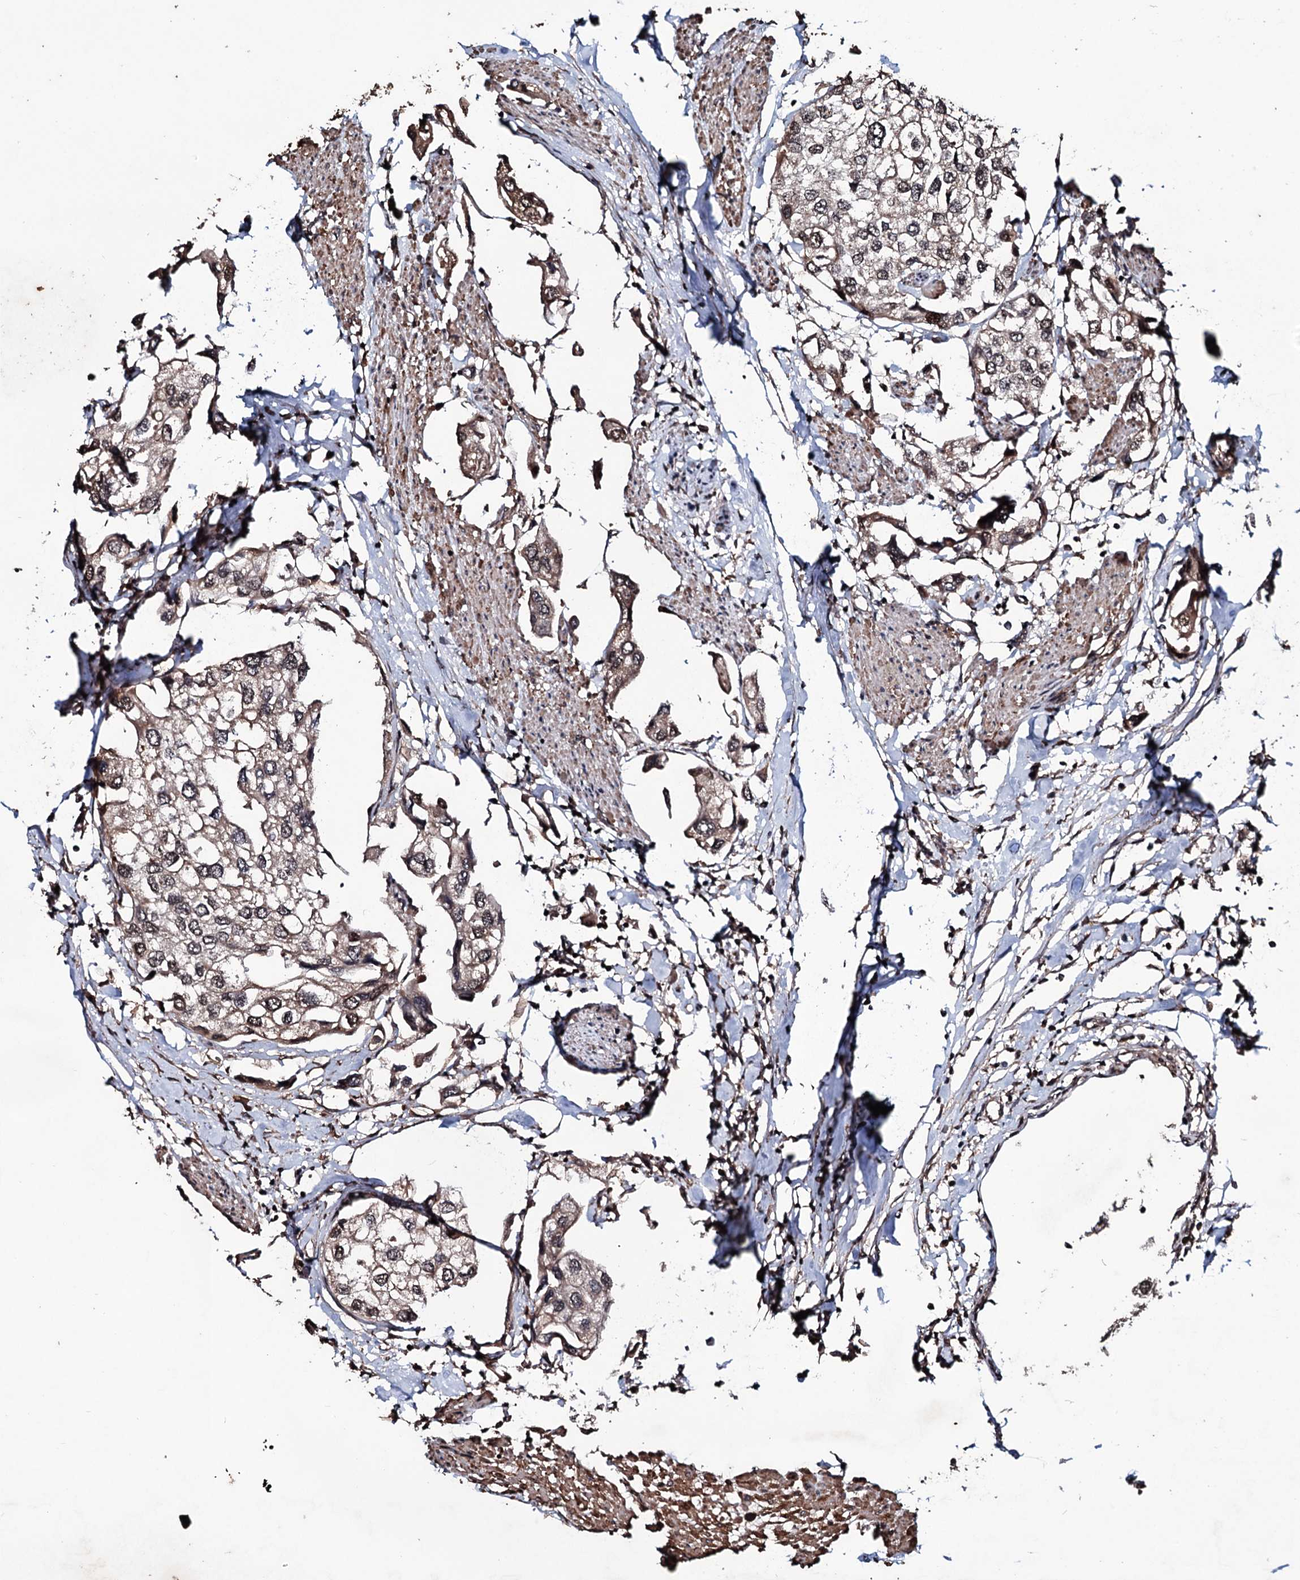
{"staining": {"intensity": "moderate", "quantity": "25%-75%", "location": "cytoplasmic/membranous"}, "tissue": "urothelial cancer", "cell_type": "Tumor cells", "image_type": "cancer", "snomed": [{"axis": "morphology", "description": "Urothelial carcinoma, High grade"}, {"axis": "topography", "description": "Urinary bladder"}], "caption": "Tumor cells reveal medium levels of moderate cytoplasmic/membranous expression in approximately 25%-75% of cells in human urothelial carcinoma (high-grade).", "gene": "EYA4", "patient": {"sex": "male", "age": 64}}